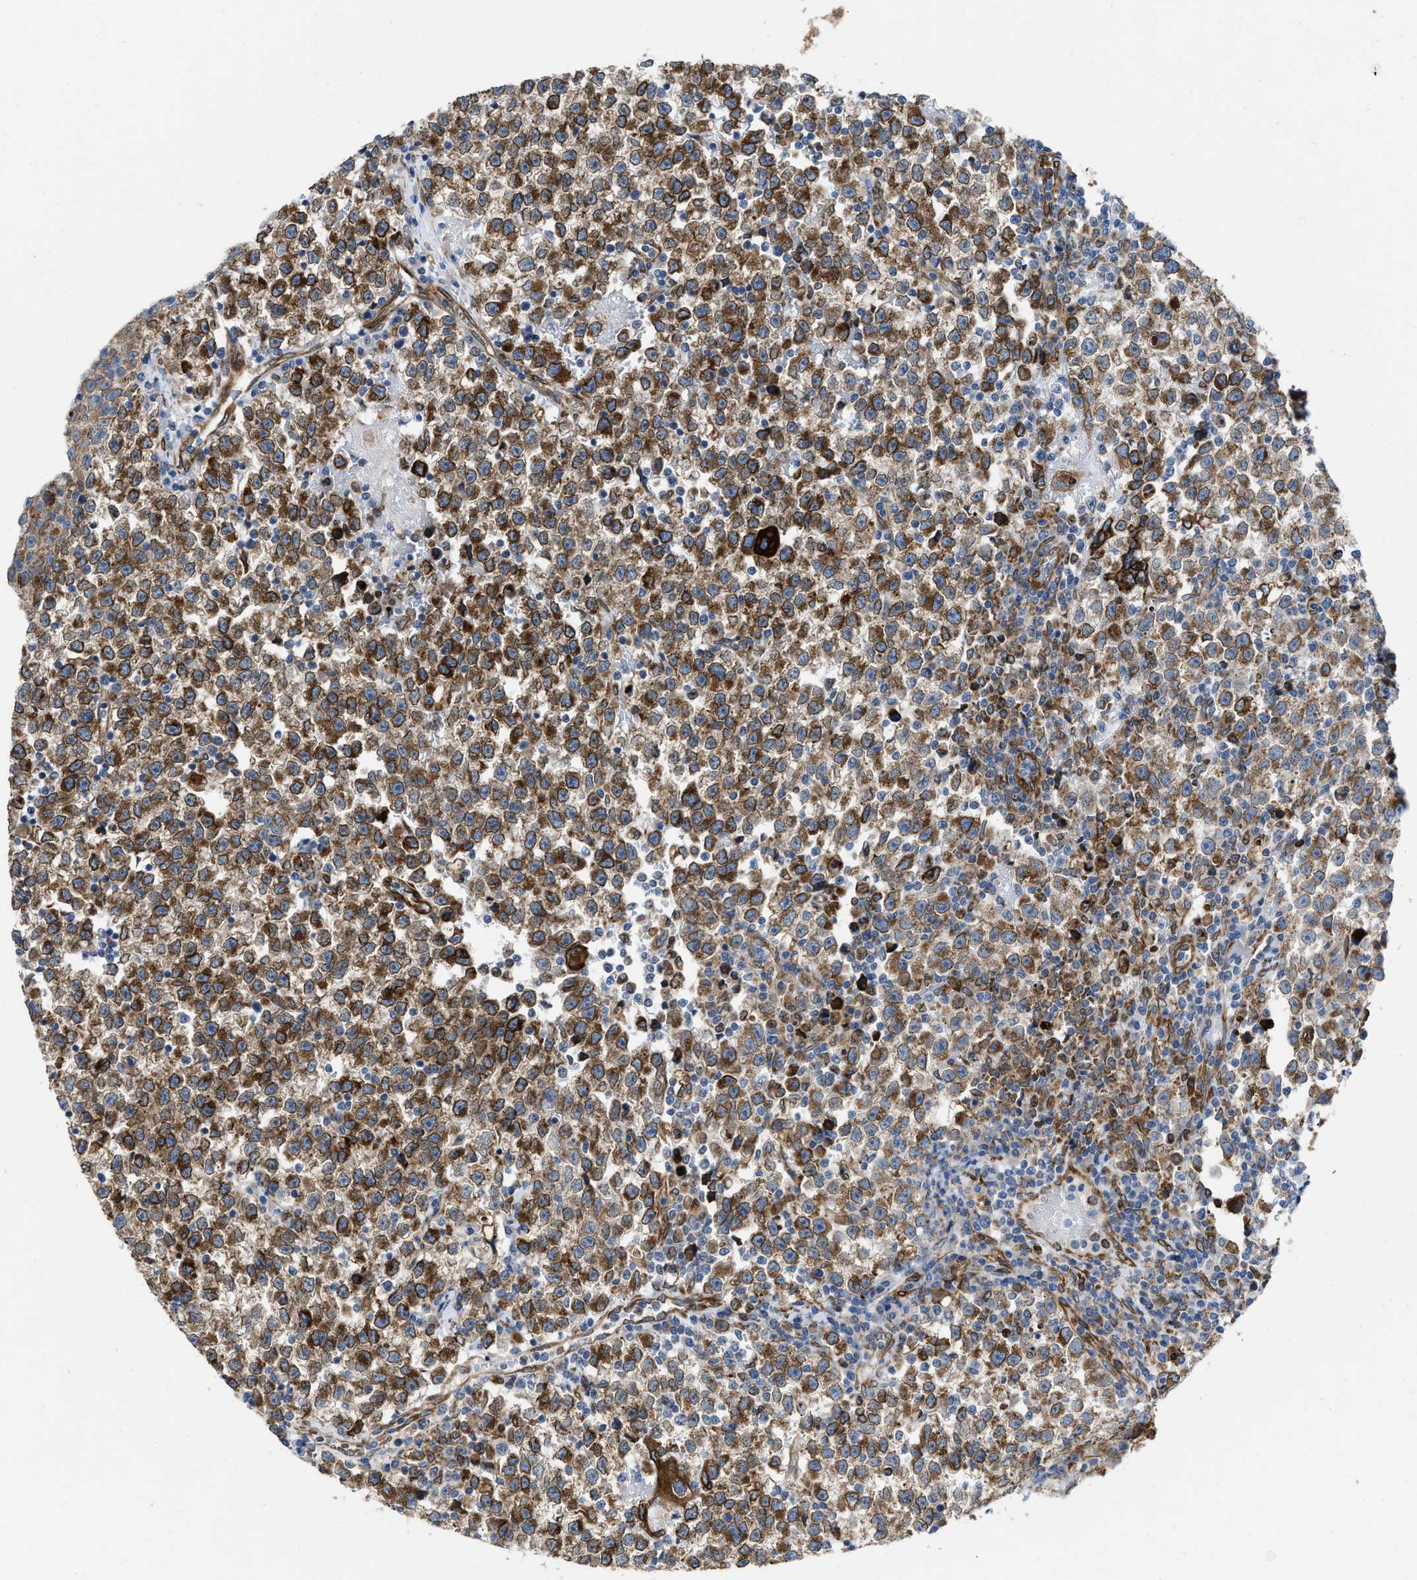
{"staining": {"intensity": "strong", "quantity": ">75%", "location": "cytoplasmic/membranous"}, "tissue": "testis cancer", "cell_type": "Tumor cells", "image_type": "cancer", "snomed": [{"axis": "morphology", "description": "Seminoma, NOS"}, {"axis": "topography", "description": "Testis"}], "caption": "DAB (3,3'-diaminobenzidine) immunohistochemical staining of testis cancer (seminoma) reveals strong cytoplasmic/membranous protein expression in about >75% of tumor cells. (DAB (3,3'-diaminobenzidine) IHC, brown staining for protein, blue staining for nuclei).", "gene": "ERLIN2", "patient": {"sex": "male", "age": 22}}